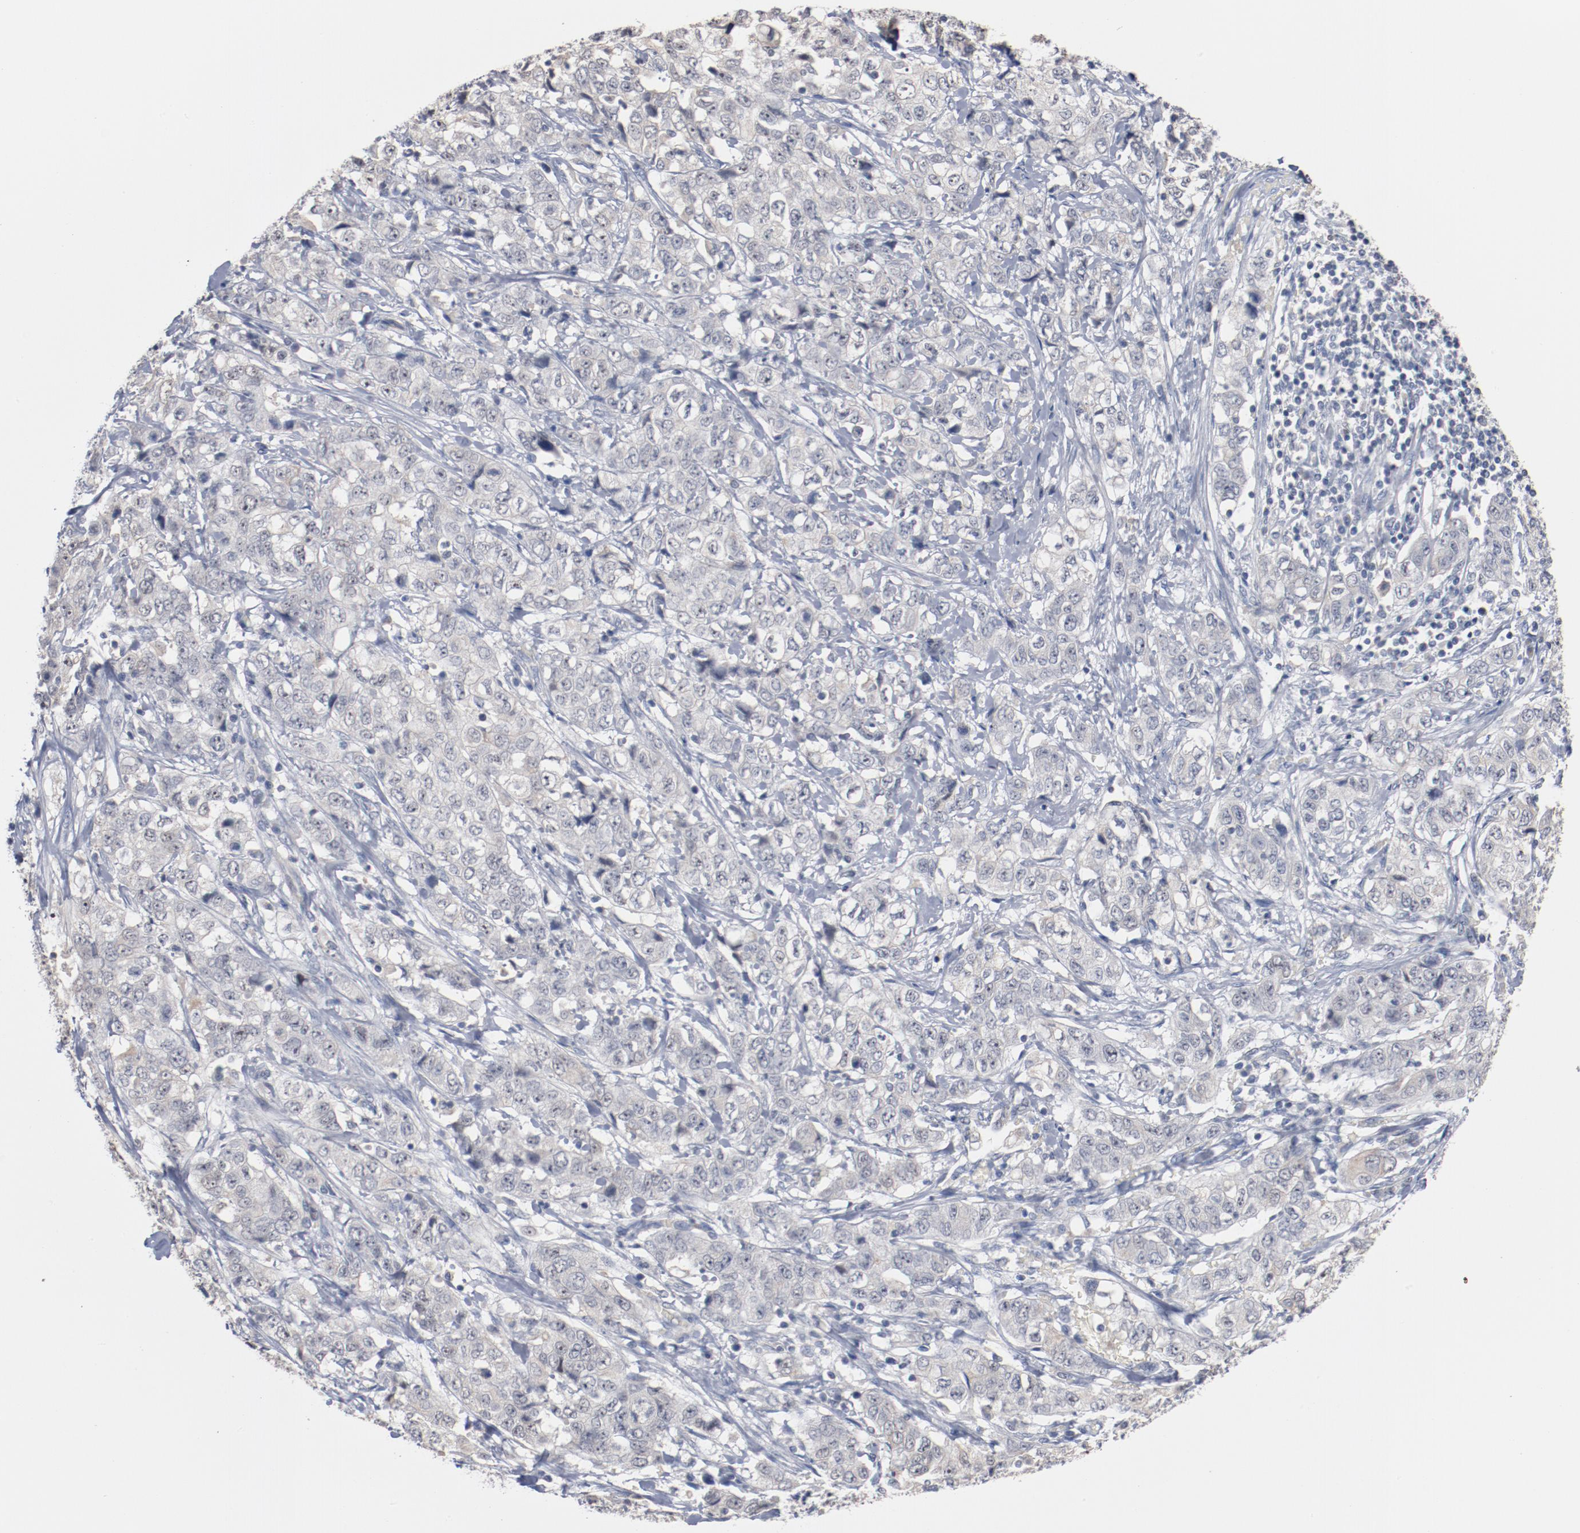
{"staining": {"intensity": "negative", "quantity": "none", "location": "none"}, "tissue": "stomach cancer", "cell_type": "Tumor cells", "image_type": "cancer", "snomed": [{"axis": "morphology", "description": "Adenocarcinoma, NOS"}, {"axis": "topography", "description": "Stomach"}], "caption": "A high-resolution image shows immunohistochemistry staining of stomach adenocarcinoma, which demonstrates no significant staining in tumor cells. (DAB IHC with hematoxylin counter stain).", "gene": "ERICH1", "patient": {"sex": "male", "age": 48}}